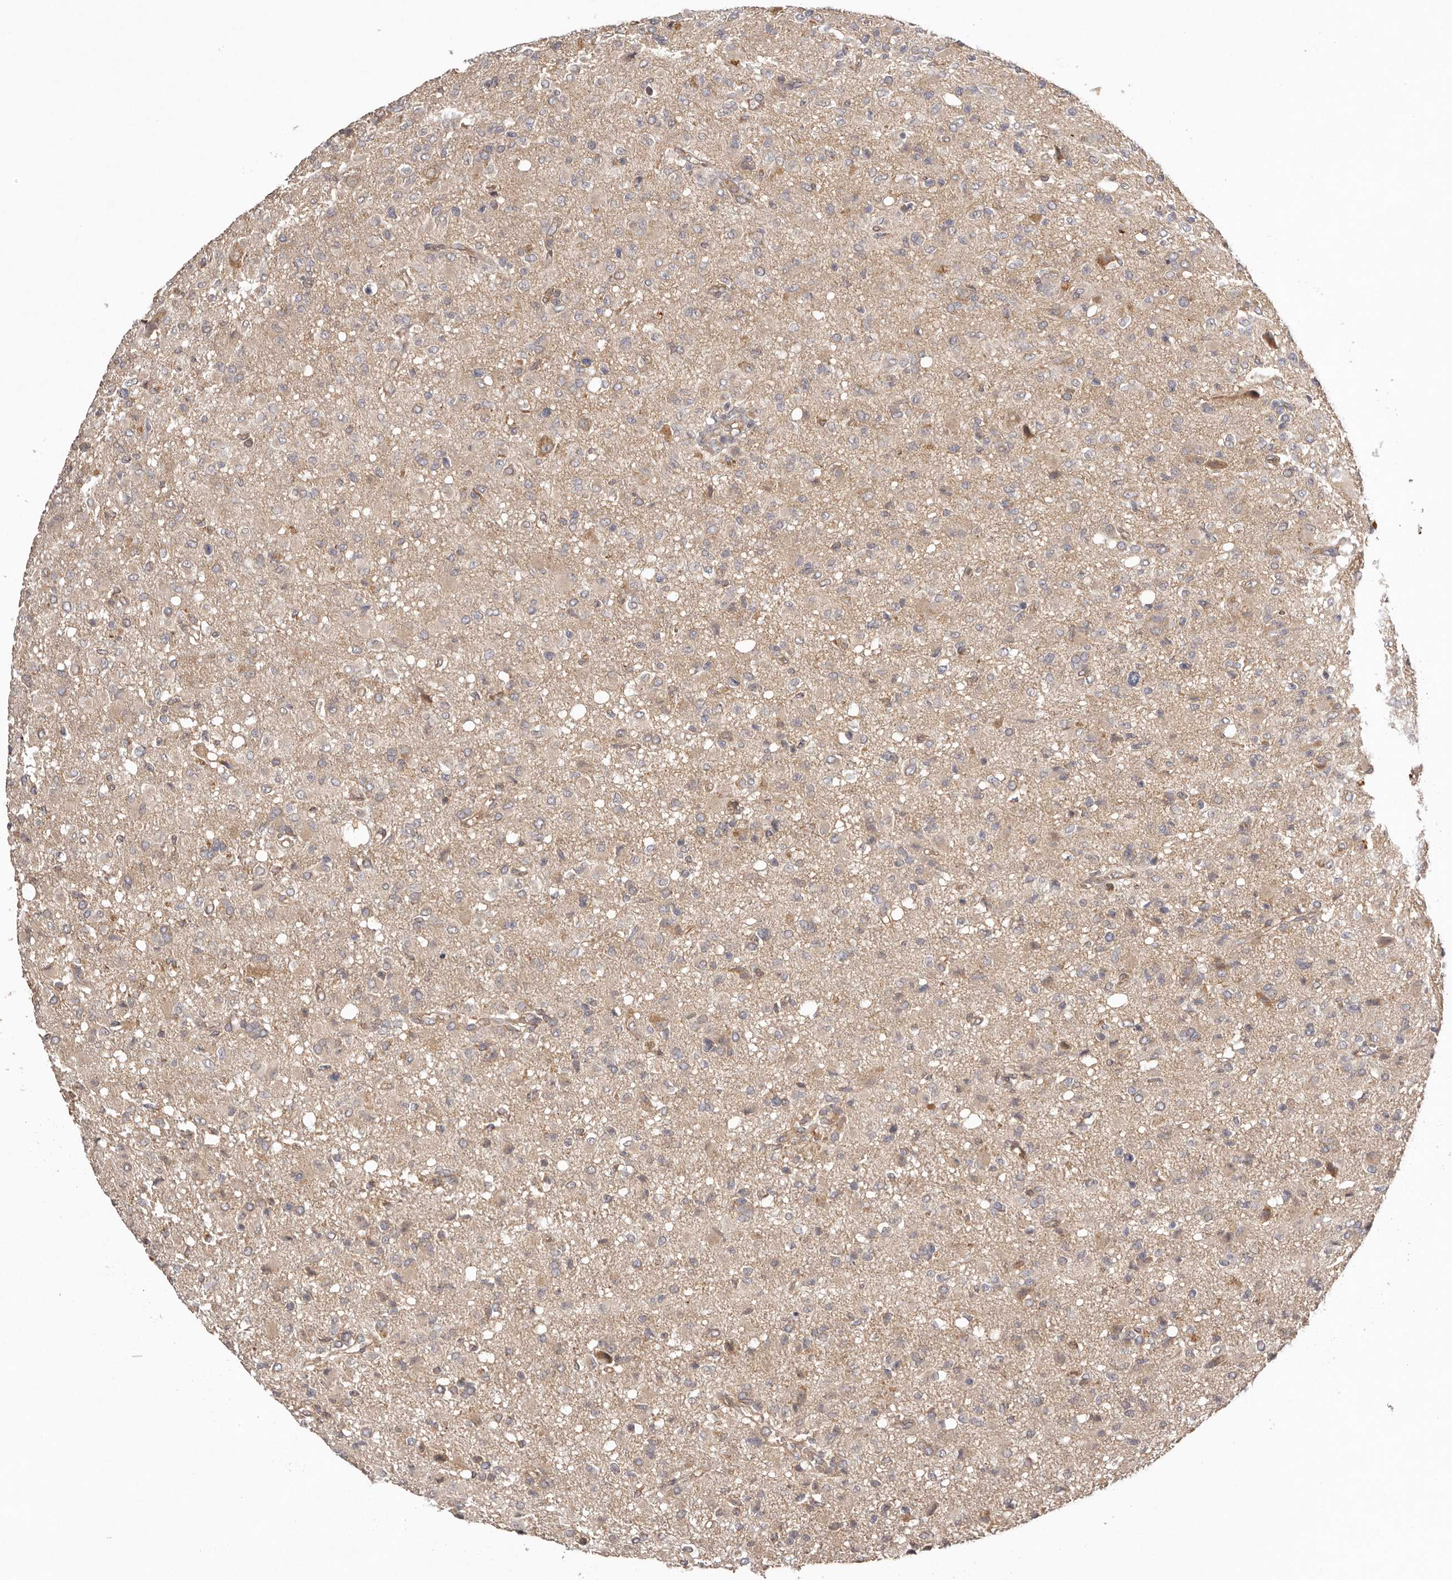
{"staining": {"intensity": "weak", "quantity": ">75%", "location": "cytoplasmic/membranous"}, "tissue": "glioma", "cell_type": "Tumor cells", "image_type": "cancer", "snomed": [{"axis": "morphology", "description": "Glioma, malignant, High grade"}, {"axis": "topography", "description": "Brain"}], "caption": "Immunohistochemistry (IHC) staining of high-grade glioma (malignant), which reveals low levels of weak cytoplasmic/membranous expression in about >75% of tumor cells indicating weak cytoplasmic/membranous protein staining. The staining was performed using DAB (3,3'-diaminobenzidine) (brown) for protein detection and nuclei were counterstained in hematoxylin (blue).", "gene": "UBR2", "patient": {"sex": "female", "age": 57}}